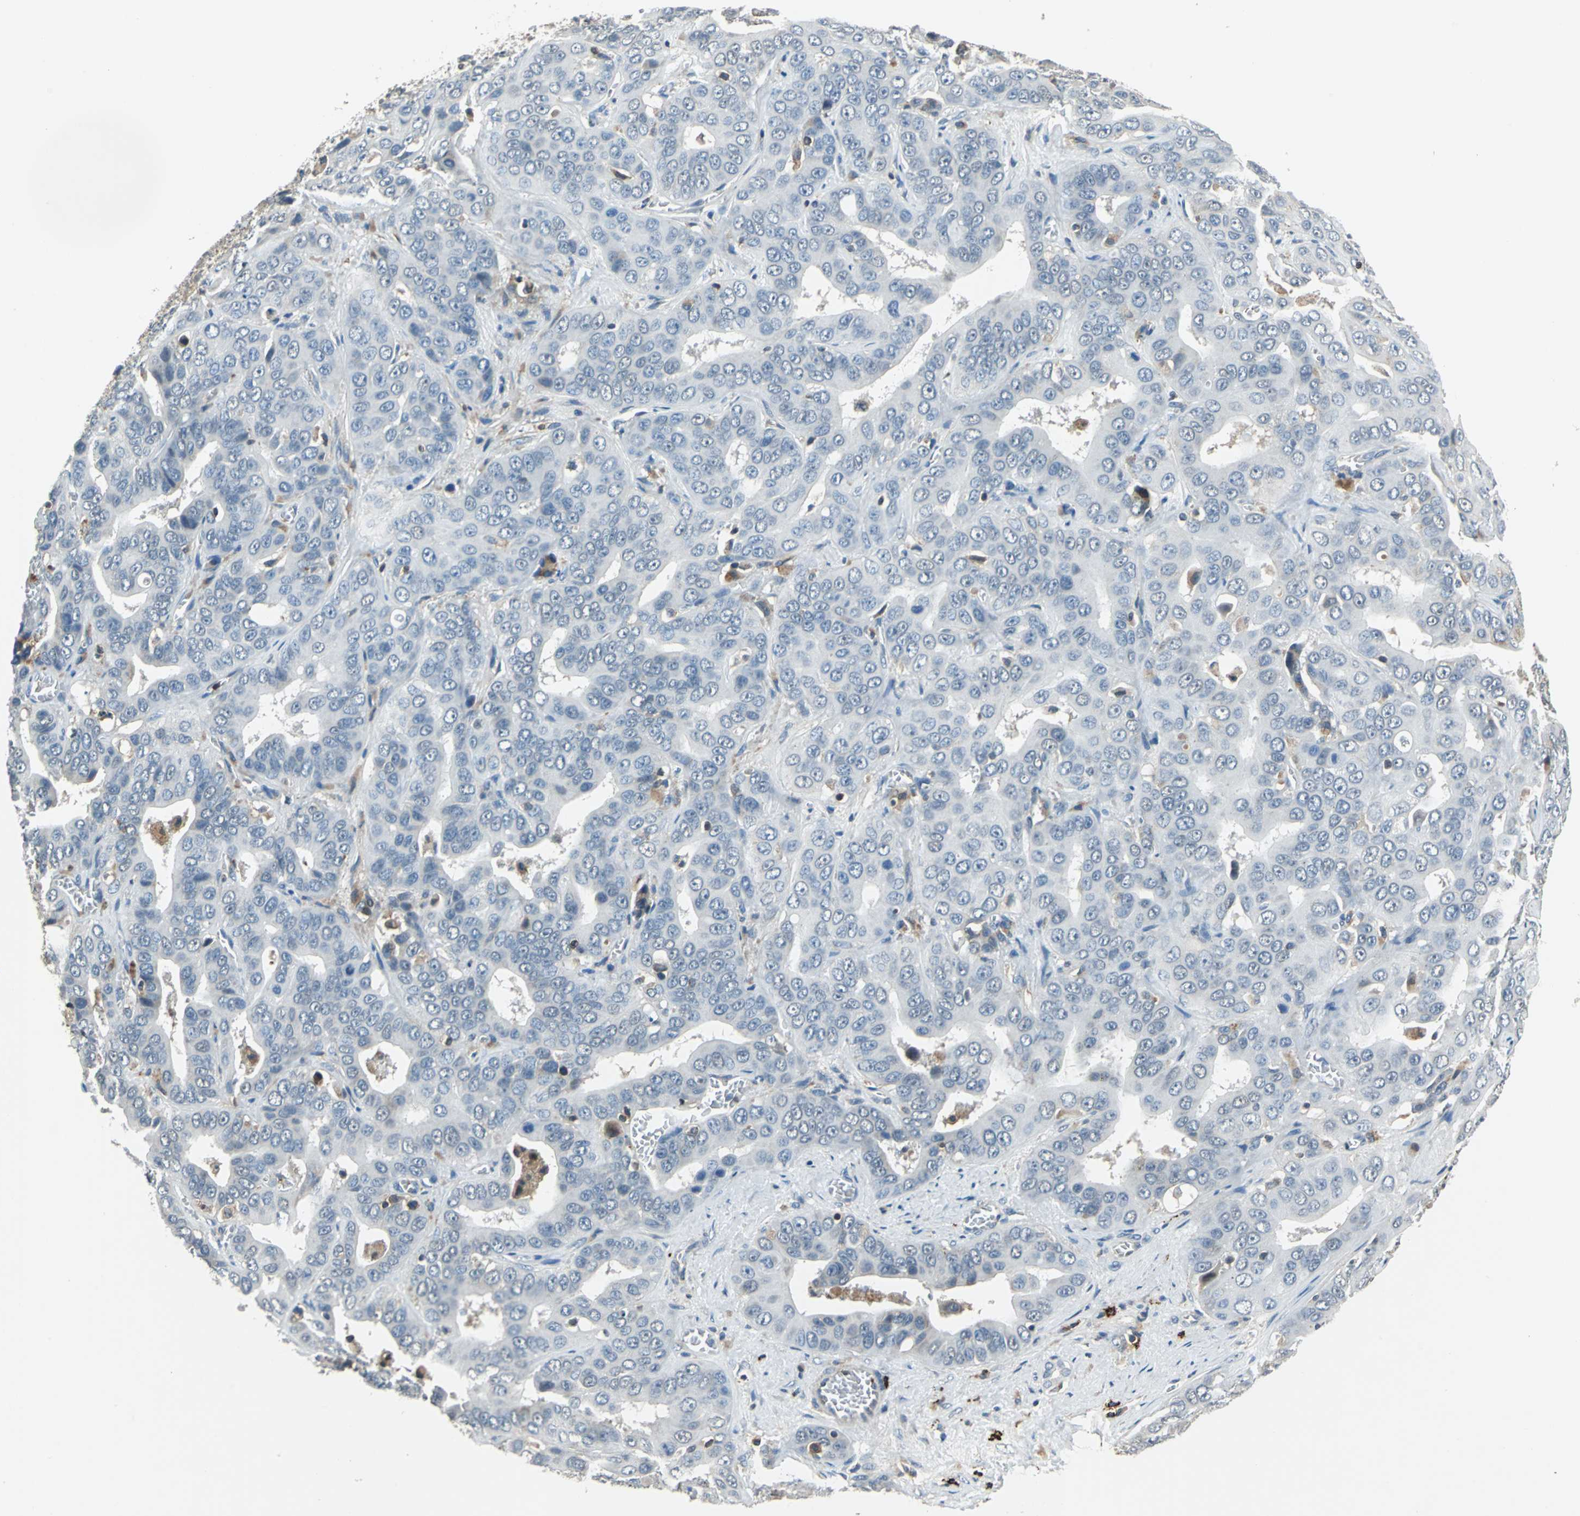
{"staining": {"intensity": "negative", "quantity": "none", "location": "none"}, "tissue": "liver cancer", "cell_type": "Tumor cells", "image_type": "cancer", "snomed": [{"axis": "morphology", "description": "Cholangiocarcinoma"}, {"axis": "topography", "description": "Liver"}], "caption": "DAB (3,3'-diaminobenzidine) immunohistochemical staining of human cholangiocarcinoma (liver) demonstrates no significant expression in tumor cells. The staining was performed using DAB to visualize the protein expression in brown, while the nuclei were stained in blue with hematoxylin (Magnification: 20x).", "gene": "SLC19A2", "patient": {"sex": "female", "age": 52}}